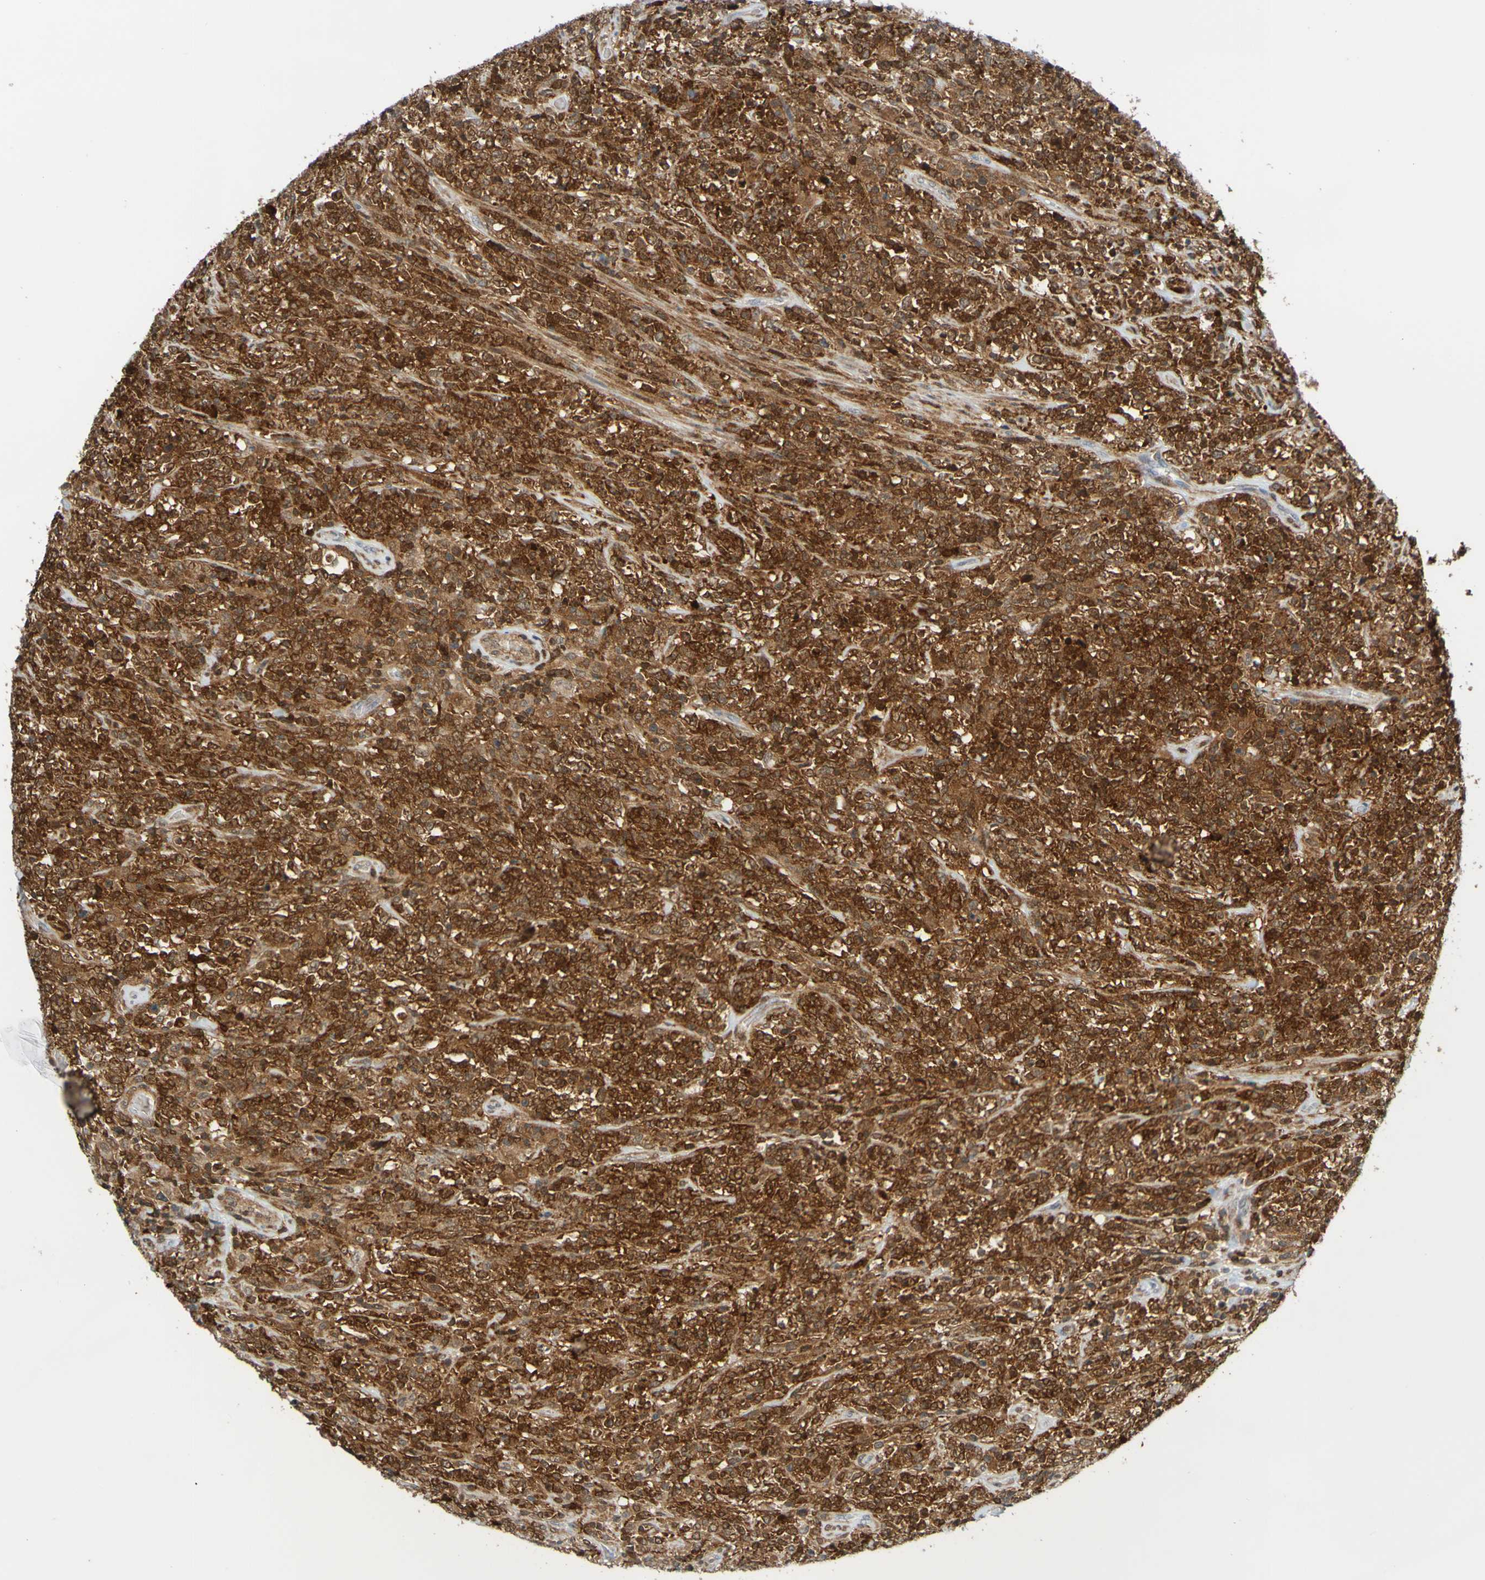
{"staining": {"intensity": "strong", "quantity": ">75%", "location": "cytoplasmic/membranous"}, "tissue": "lymphoma", "cell_type": "Tumor cells", "image_type": "cancer", "snomed": [{"axis": "morphology", "description": "Malignant lymphoma, non-Hodgkin's type, High grade"}, {"axis": "topography", "description": "Soft tissue"}], "caption": "IHC image of human high-grade malignant lymphoma, non-Hodgkin's type stained for a protein (brown), which exhibits high levels of strong cytoplasmic/membranous staining in approximately >75% of tumor cells.", "gene": "ATIC", "patient": {"sex": "male", "age": 18}}